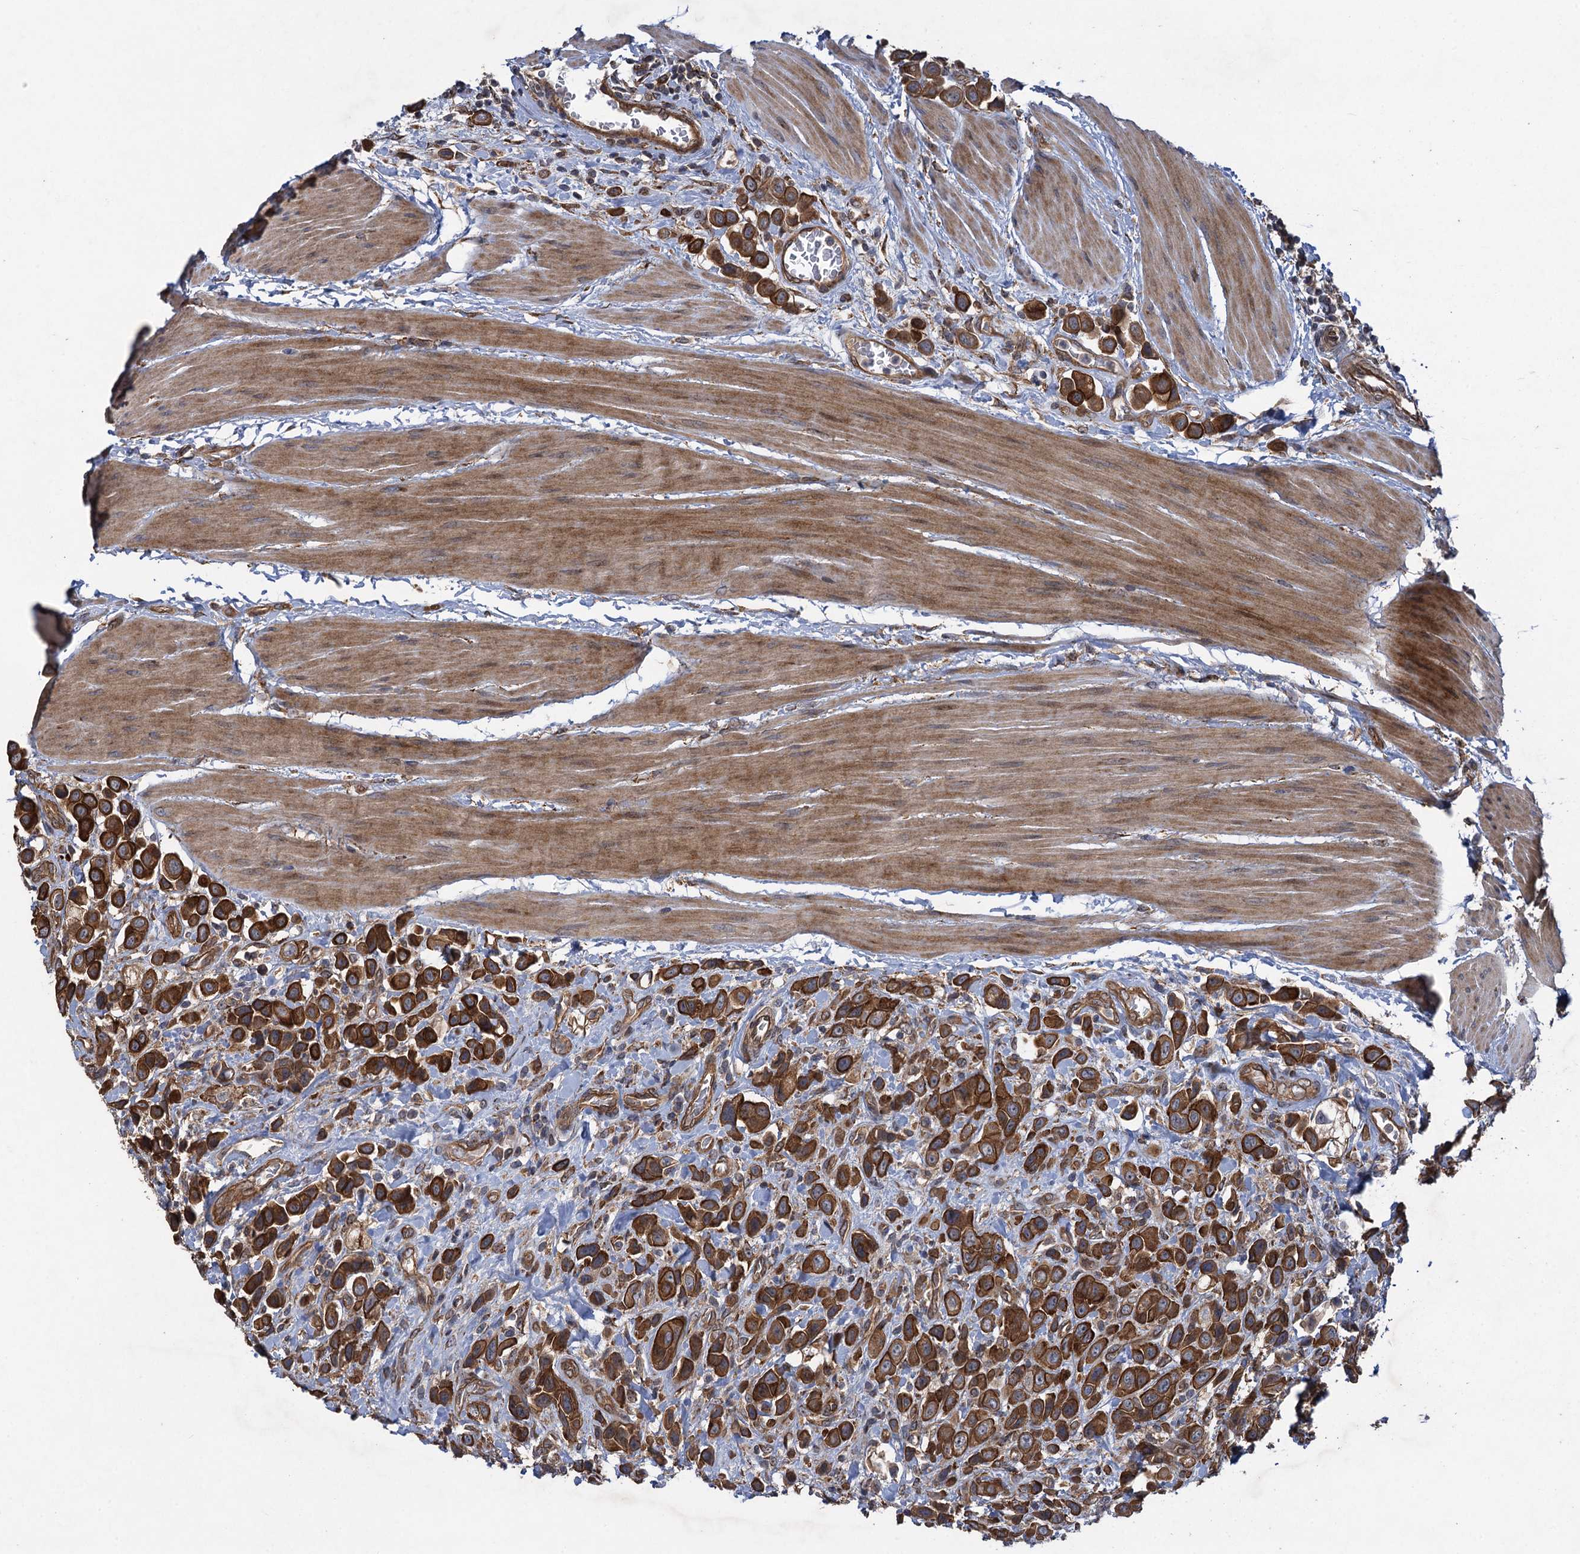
{"staining": {"intensity": "strong", "quantity": ">75%", "location": "cytoplasmic/membranous"}, "tissue": "urothelial cancer", "cell_type": "Tumor cells", "image_type": "cancer", "snomed": [{"axis": "morphology", "description": "Urothelial carcinoma, High grade"}, {"axis": "topography", "description": "Urinary bladder"}], "caption": "Tumor cells exhibit high levels of strong cytoplasmic/membranous positivity in about >75% of cells in human urothelial carcinoma (high-grade).", "gene": "HAUS1", "patient": {"sex": "male", "age": 50}}